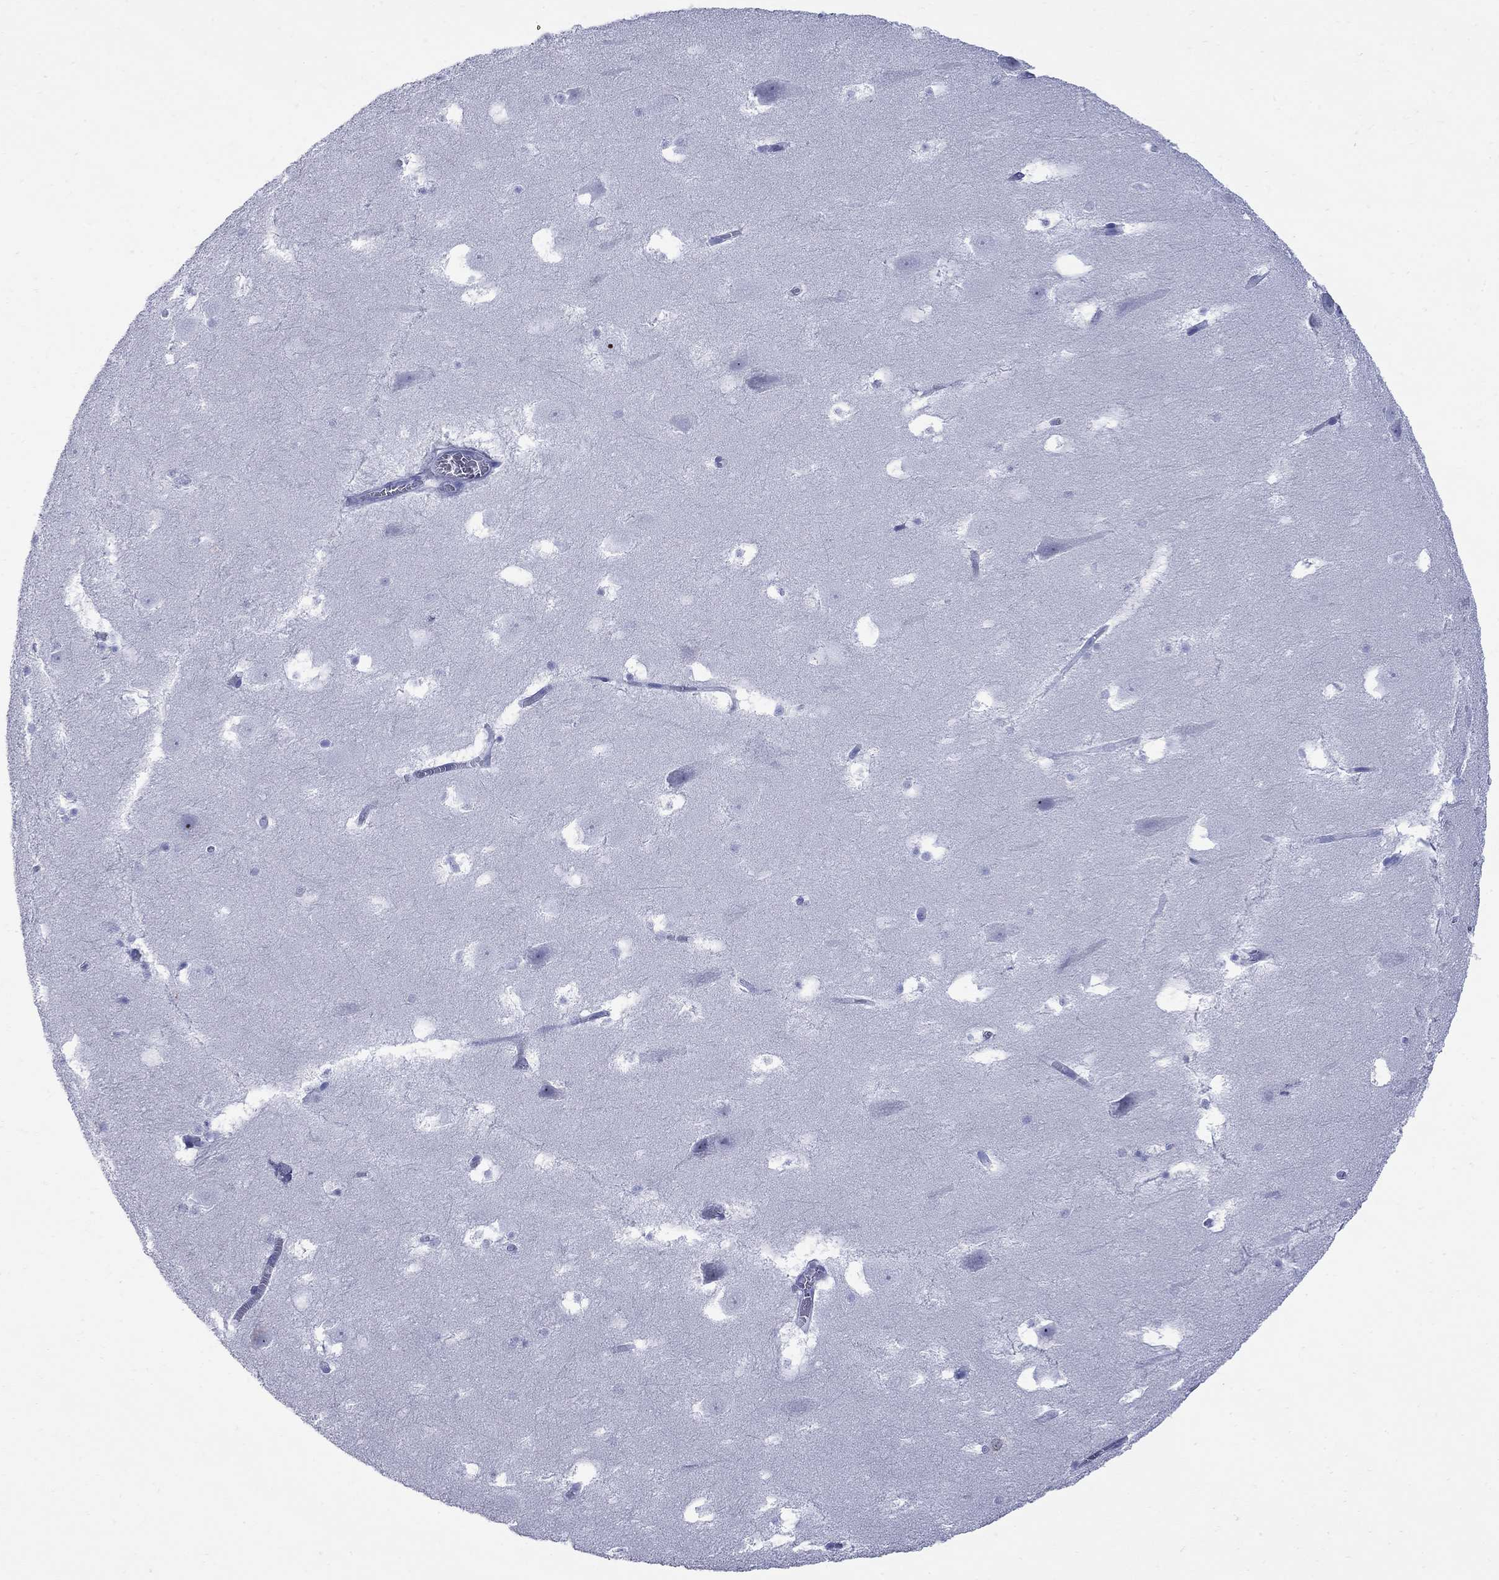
{"staining": {"intensity": "negative", "quantity": "none", "location": "none"}, "tissue": "hippocampus", "cell_type": "Glial cells", "image_type": "normal", "snomed": [{"axis": "morphology", "description": "Normal tissue, NOS"}, {"axis": "topography", "description": "Hippocampus"}], "caption": "Immunohistochemistry of unremarkable human hippocampus demonstrates no staining in glial cells.", "gene": "TACC3", "patient": {"sex": "male", "age": 45}}